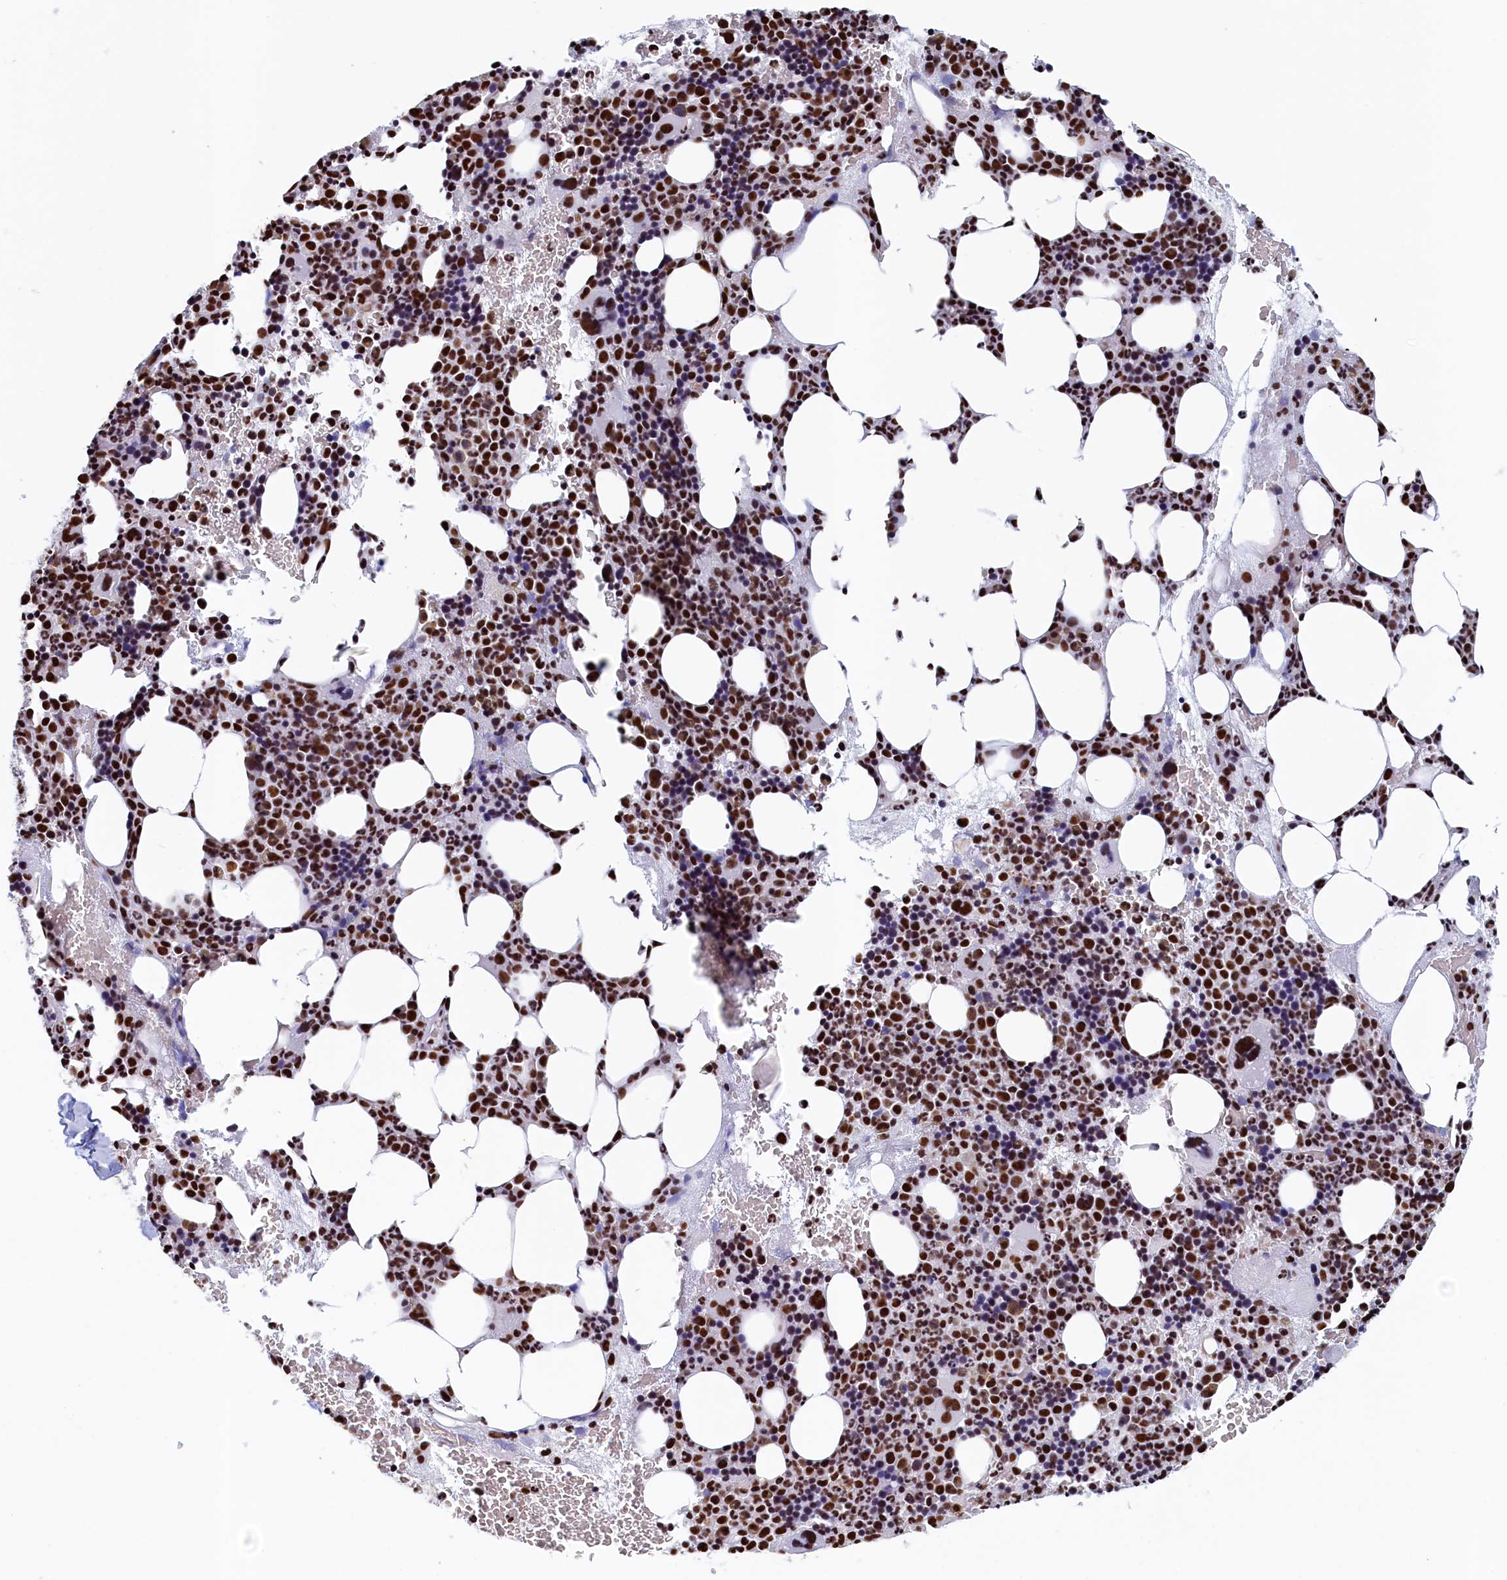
{"staining": {"intensity": "strong", "quantity": "25%-75%", "location": "nuclear"}, "tissue": "bone marrow", "cell_type": "Hematopoietic cells", "image_type": "normal", "snomed": [{"axis": "morphology", "description": "Normal tissue, NOS"}, {"axis": "topography", "description": "Bone marrow"}], "caption": "DAB (3,3'-diaminobenzidine) immunohistochemical staining of unremarkable bone marrow displays strong nuclear protein expression in approximately 25%-75% of hematopoietic cells. (Brightfield microscopy of DAB IHC at high magnification).", "gene": "MOSPD3", "patient": {"sex": "male", "age": 89}}